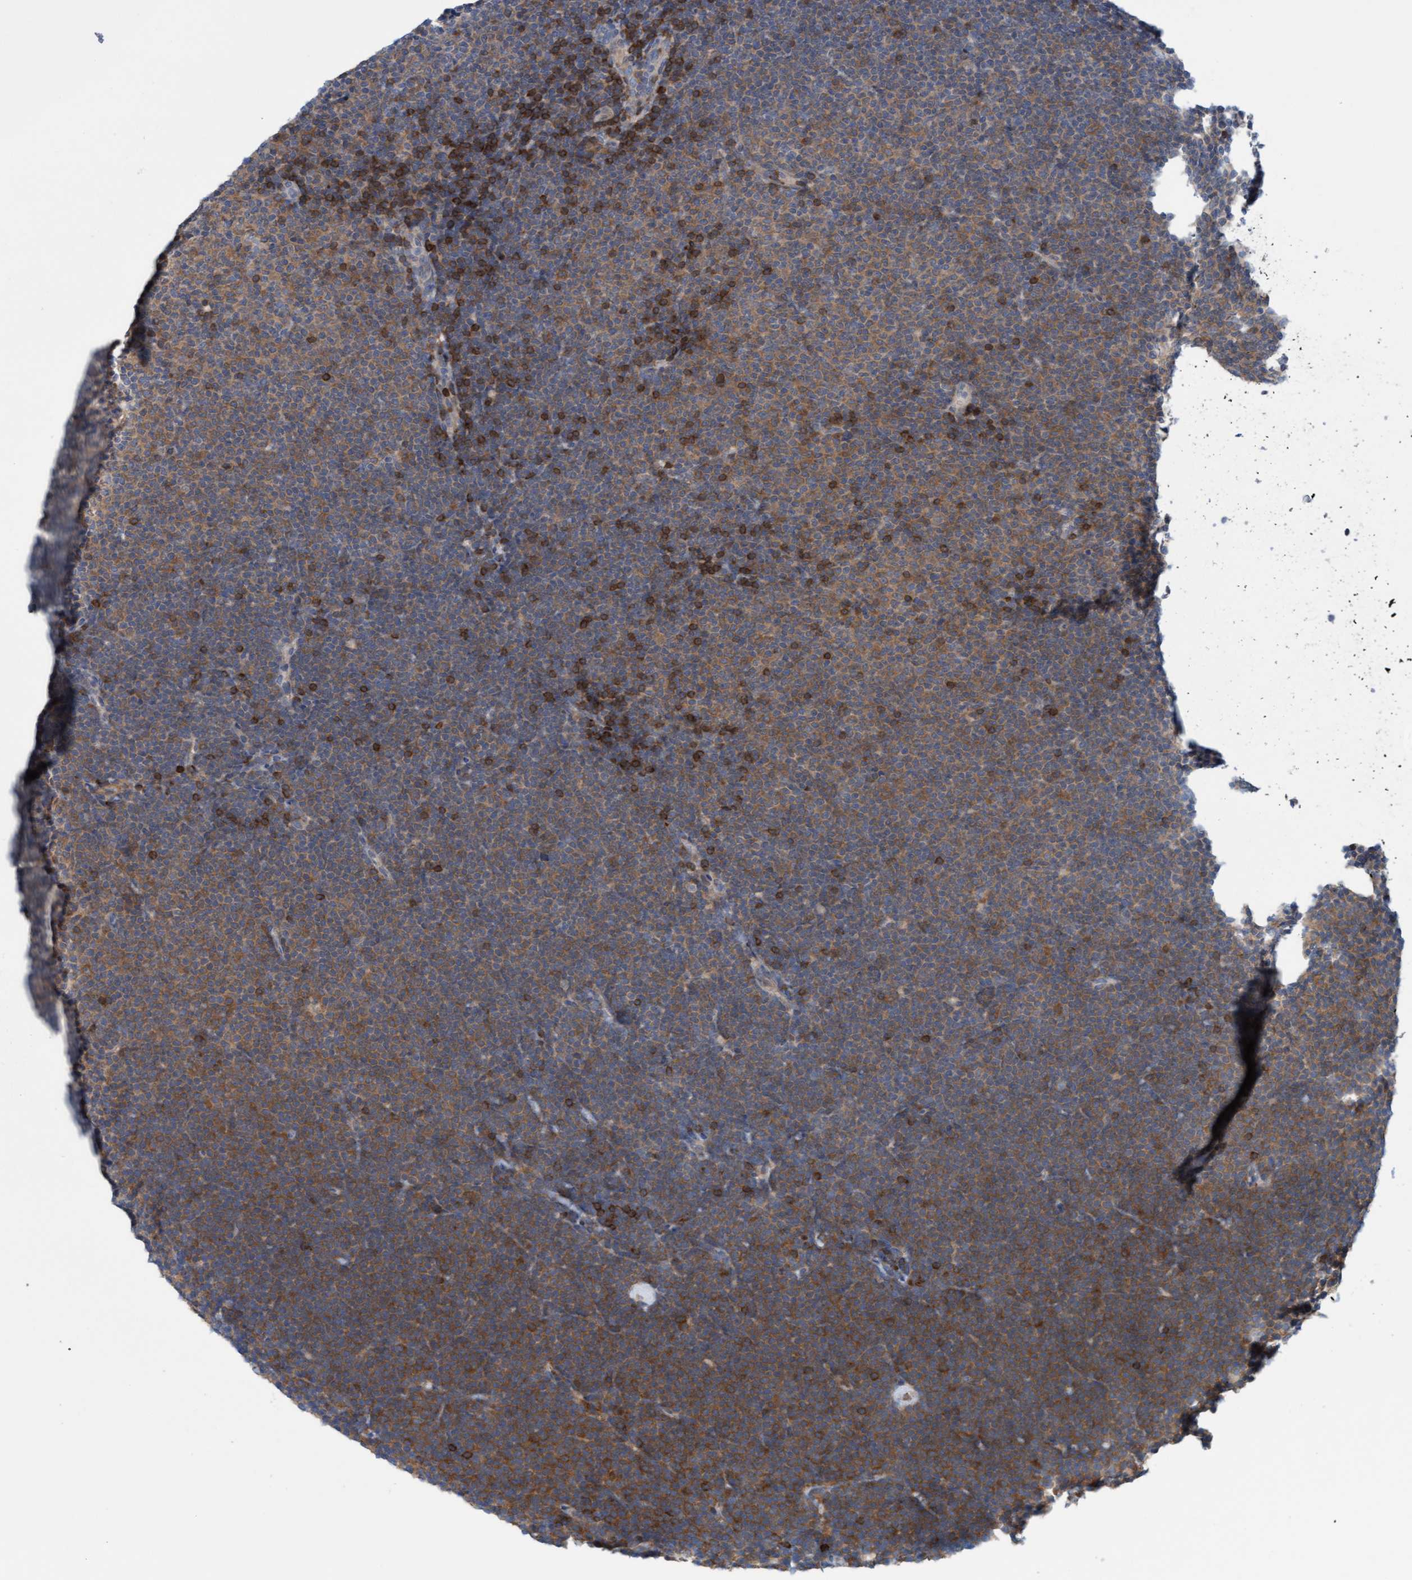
{"staining": {"intensity": "moderate", "quantity": ">75%", "location": "cytoplasmic/membranous"}, "tissue": "lymphoma", "cell_type": "Tumor cells", "image_type": "cancer", "snomed": [{"axis": "morphology", "description": "Malignant lymphoma, non-Hodgkin's type, Low grade"}, {"axis": "topography", "description": "Lymph node"}], "caption": "DAB immunohistochemical staining of low-grade malignant lymphoma, non-Hodgkin's type demonstrates moderate cytoplasmic/membranous protein positivity in about >75% of tumor cells. Using DAB (3,3'-diaminobenzidine) (brown) and hematoxylin (blue) stains, captured at high magnification using brightfield microscopy.", "gene": "KLHL25", "patient": {"sex": "female", "age": 53}}